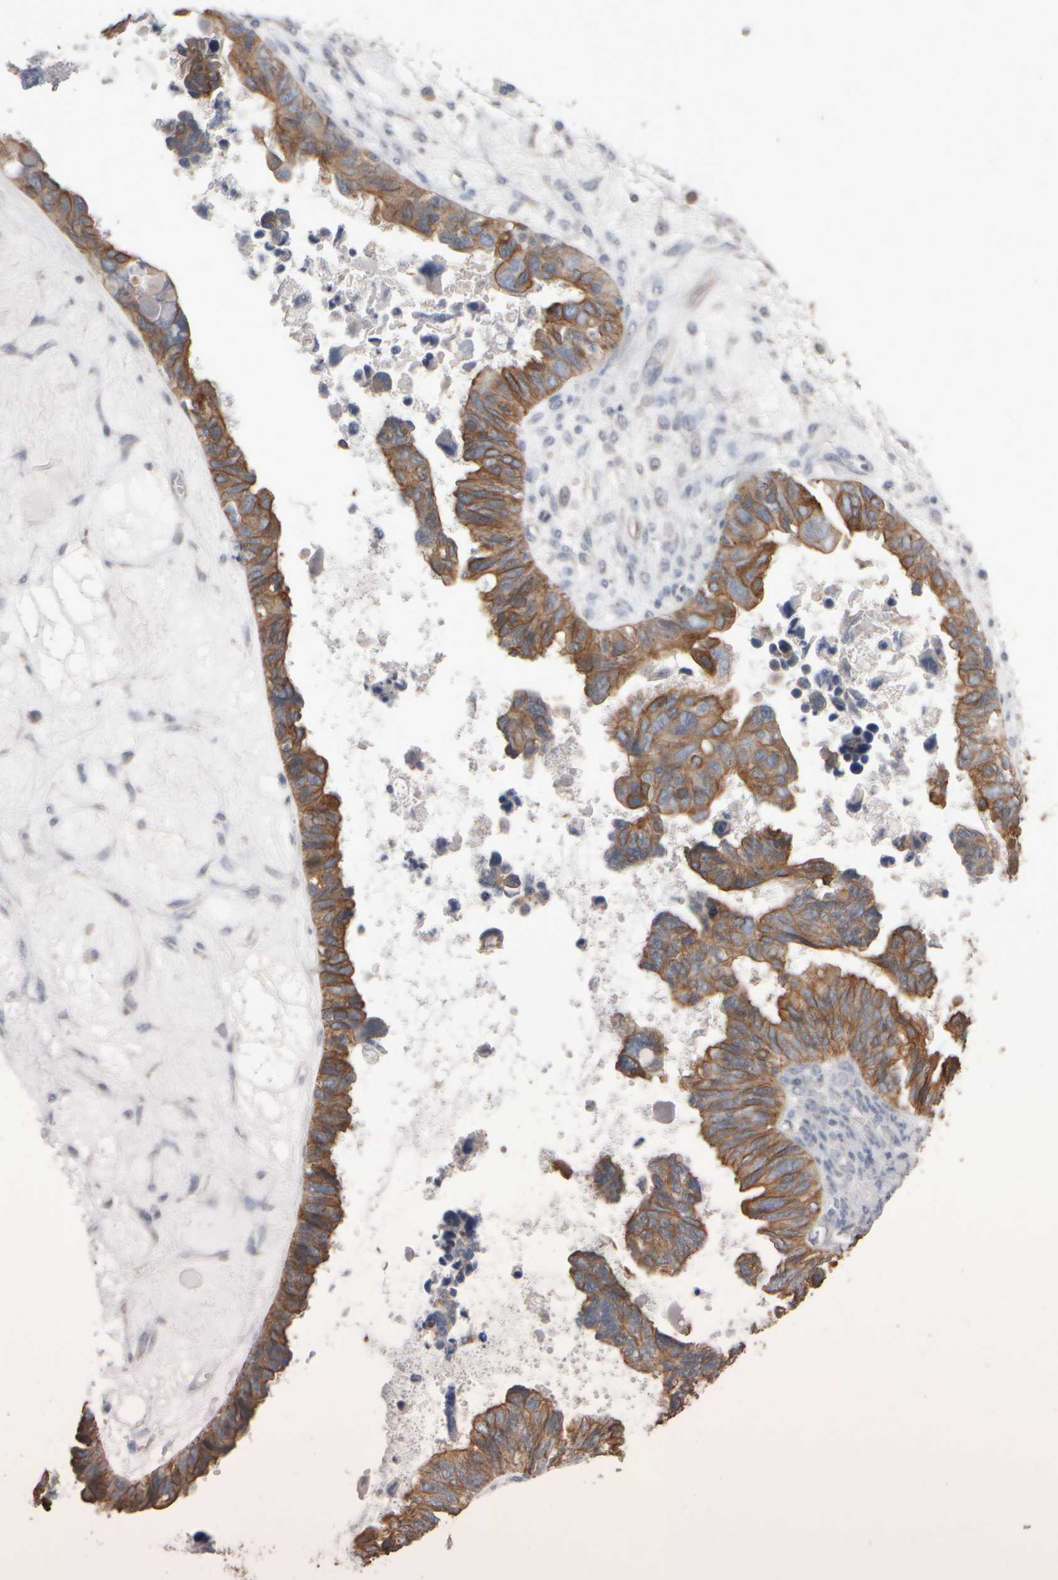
{"staining": {"intensity": "moderate", "quantity": ">75%", "location": "cytoplasmic/membranous"}, "tissue": "ovarian cancer", "cell_type": "Tumor cells", "image_type": "cancer", "snomed": [{"axis": "morphology", "description": "Cystadenocarcinoma, serous, NOS"}, {"axis": "topography", "description": "Ovary"}], "caption": "A histopathology image of human ovarian cancer stained for a protein exhibits moderate cytoplasmic/membranous brown staining in tumor cells.", "gene": "EPHX2", "patient": {"sex": "female", "age": 79}}